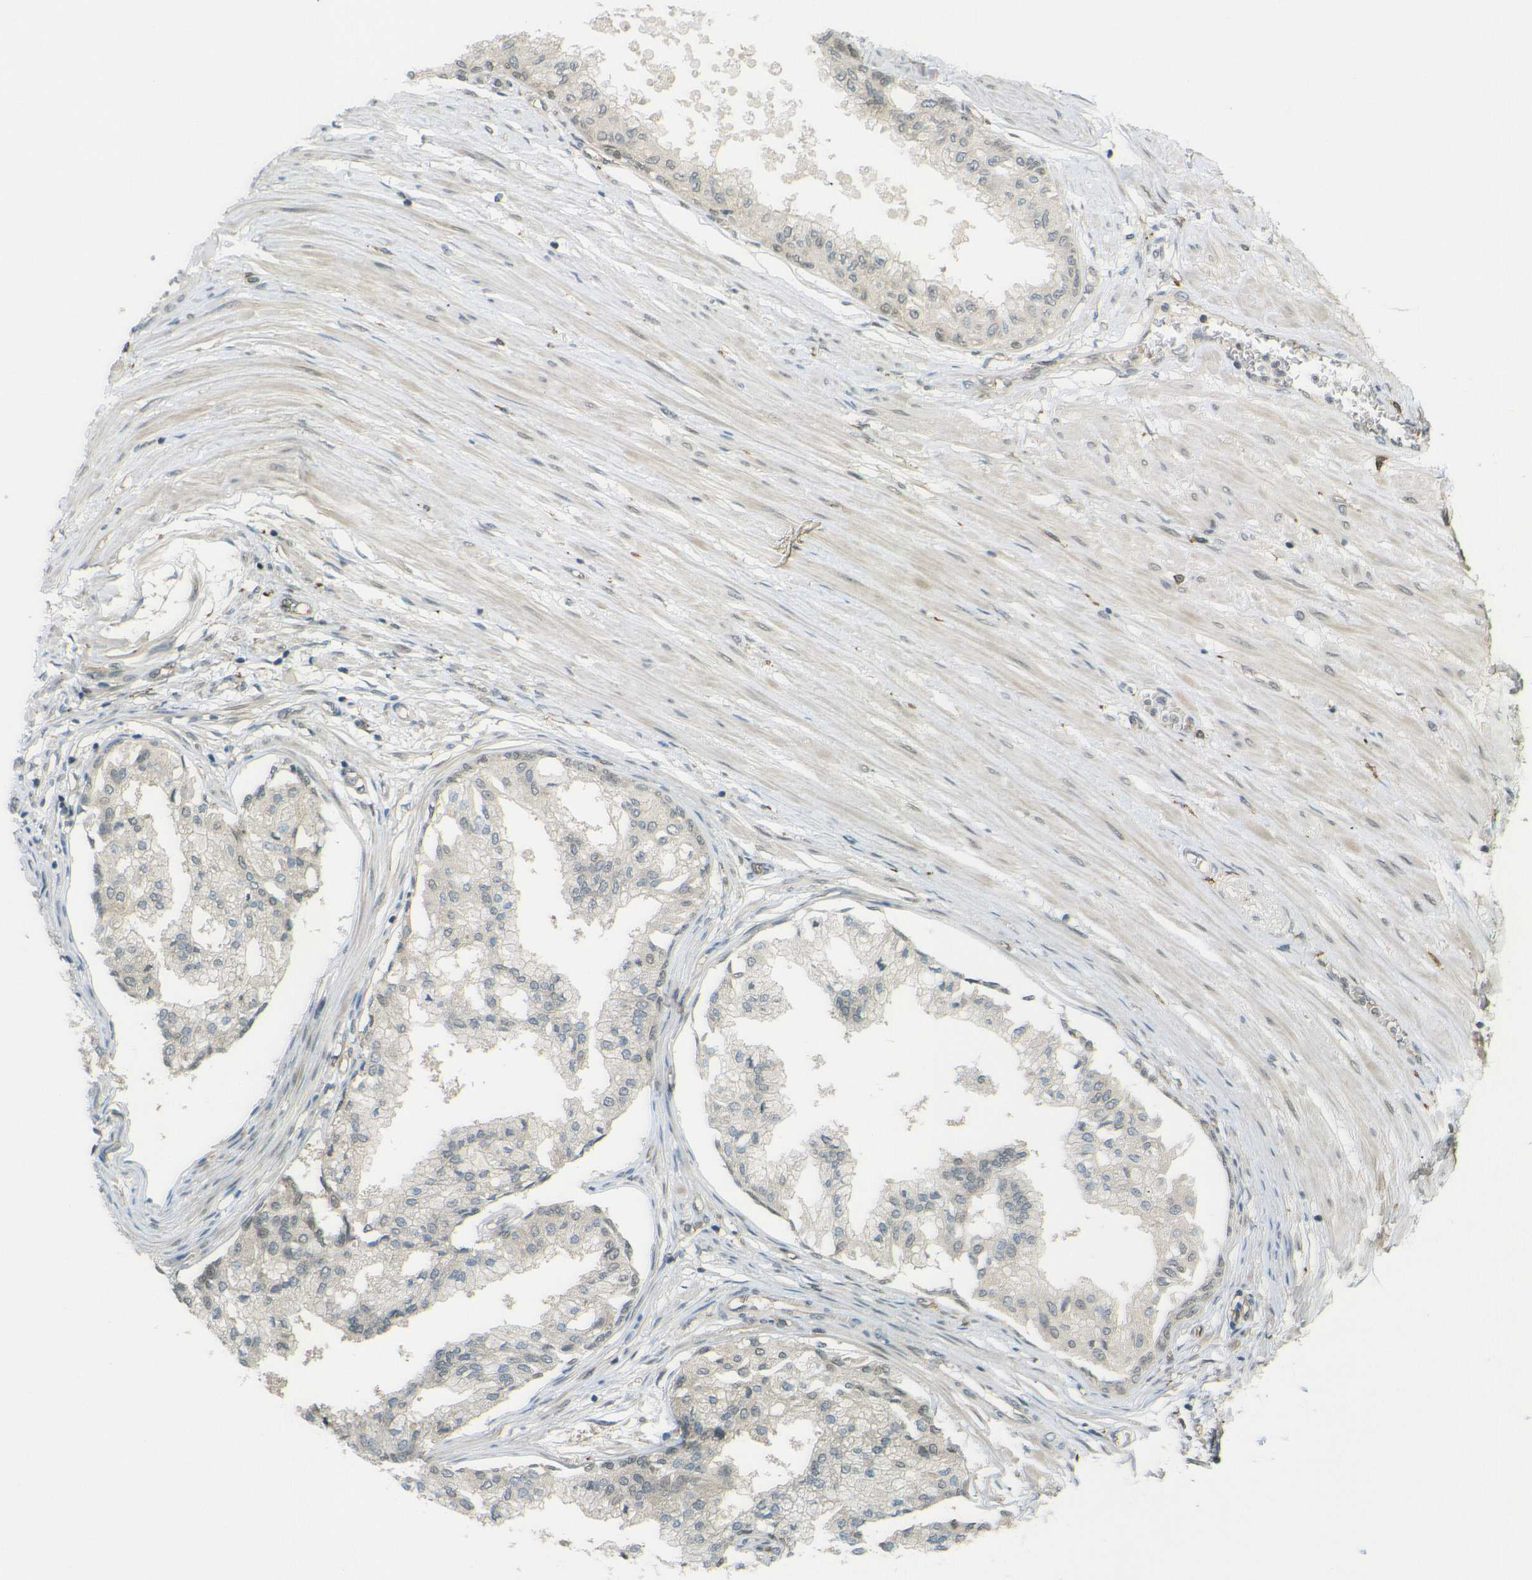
{"staining": {"intensity": "weak", "quantity": "25%-75%", "location": "cytoplasmic/membranous"}, "tissue": "prostate", "cell_type": "Glandular cells", "image_type": "normal", "snomed": [{"axis": "morphology", "description": "Normal tissue, NOS"}, {"axis": "topography", "description": "Prostate"}, {"axis": "topography", "description": "Seminal veicle"}], "caption": "Immunohistochemistry image of normal human prostate stained for a protein (brown), which demonstrates low levels of weak cytoplasmic/membranous staining in approximately 25%-75% of glandular cells.", "gene": "DAB2", "patient": {"sex": "male", "age": 60}}